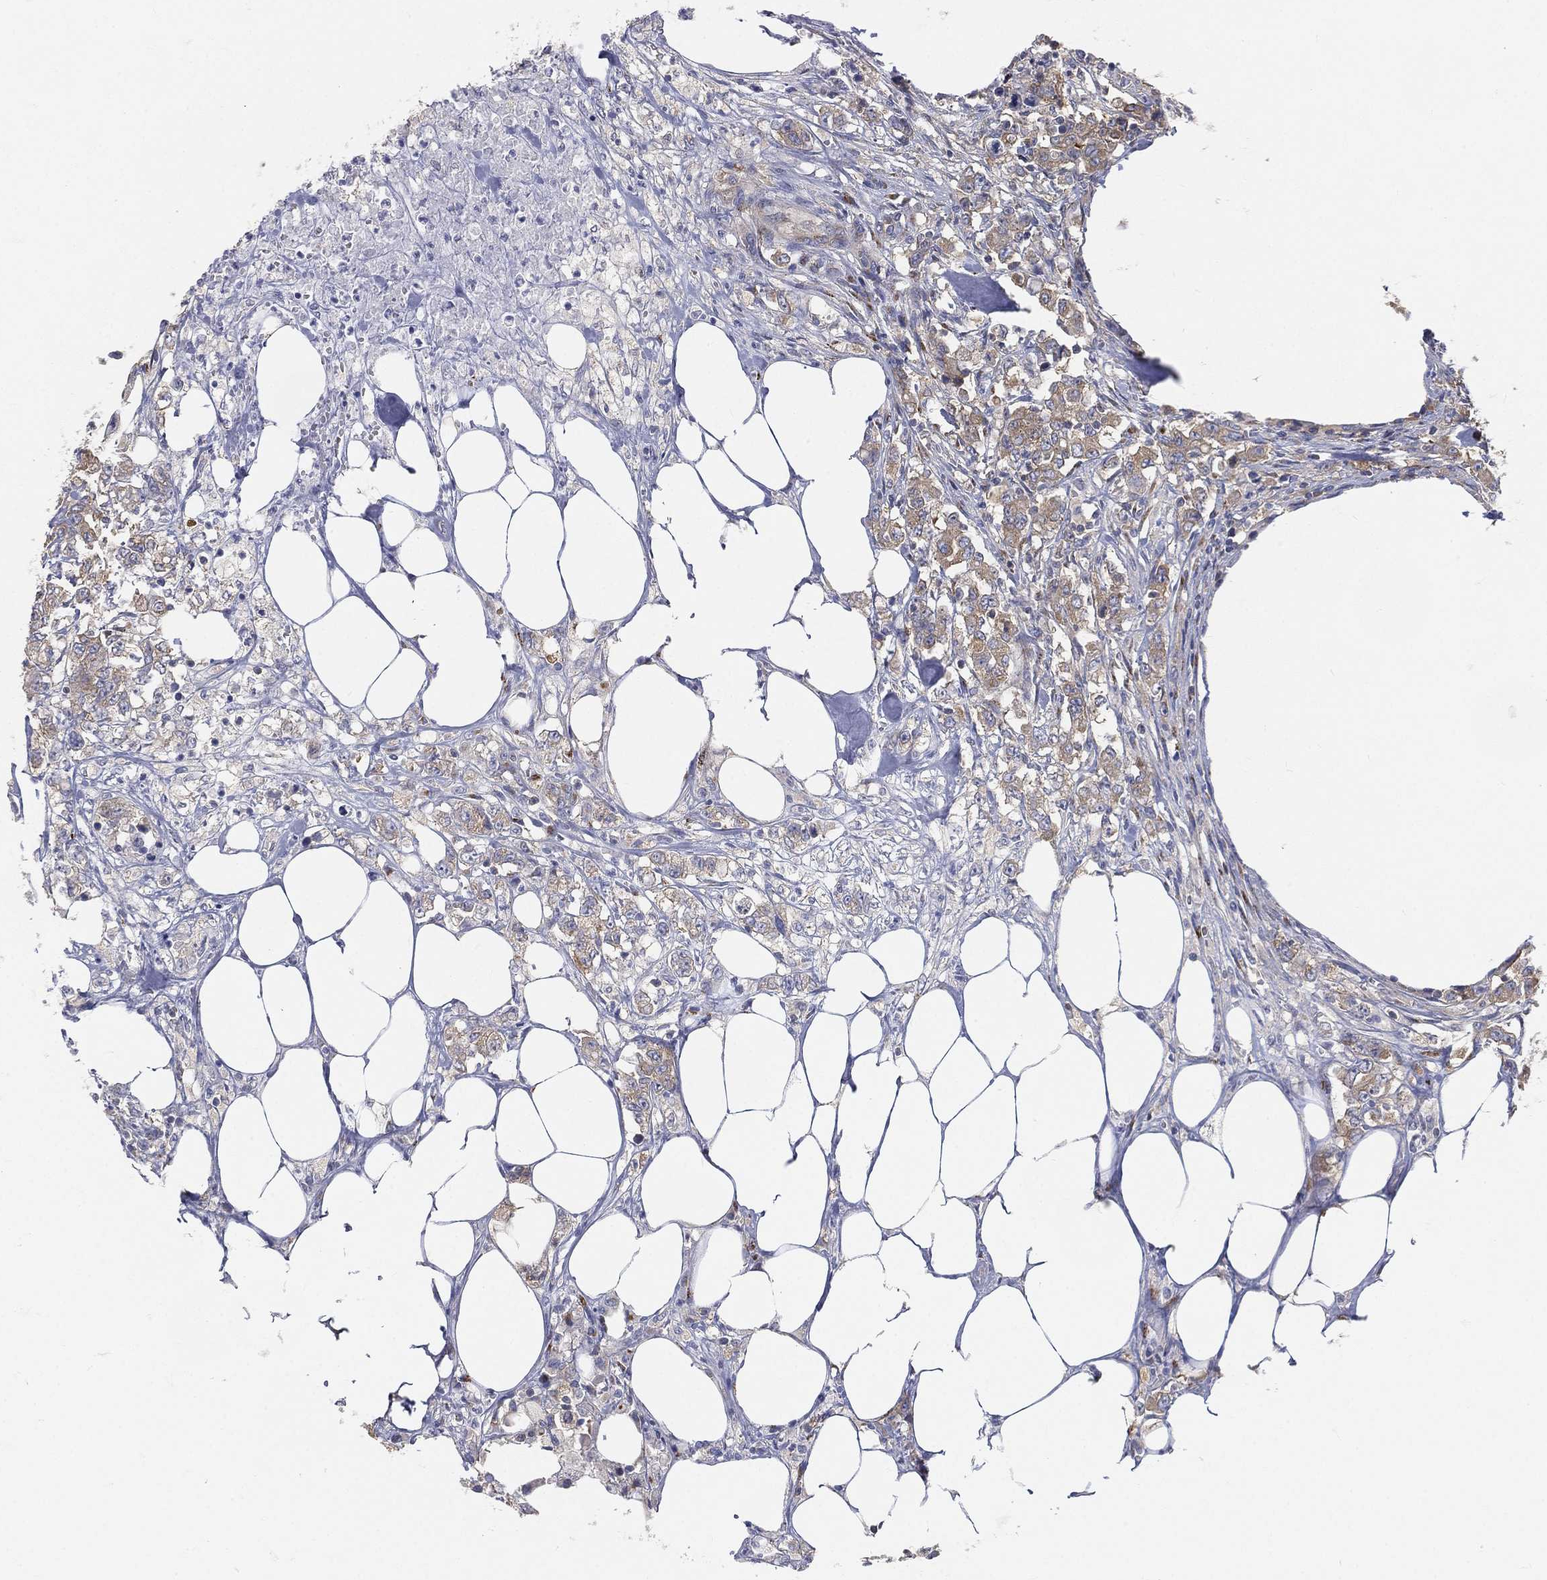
{"staining": {"intensity": "negative", "quantity": "none", "location": "none"}, "tissue": "colorectal cancer", "cell_type": "Tumor cells", "image_type": "cancer", "snomed": [{"axis": "morphology", "description": "Adenocarcinoma, NOS"}, {"axis": "topography", "description": "Colon"}], "caption": "Adenocarcinoma (colorectal) stained for a protein using immunohistochemistry (IHC) reveals no expression tumor cells.", "gene": "TMEM25", "patient": {"sex": "female", "age": 48}}